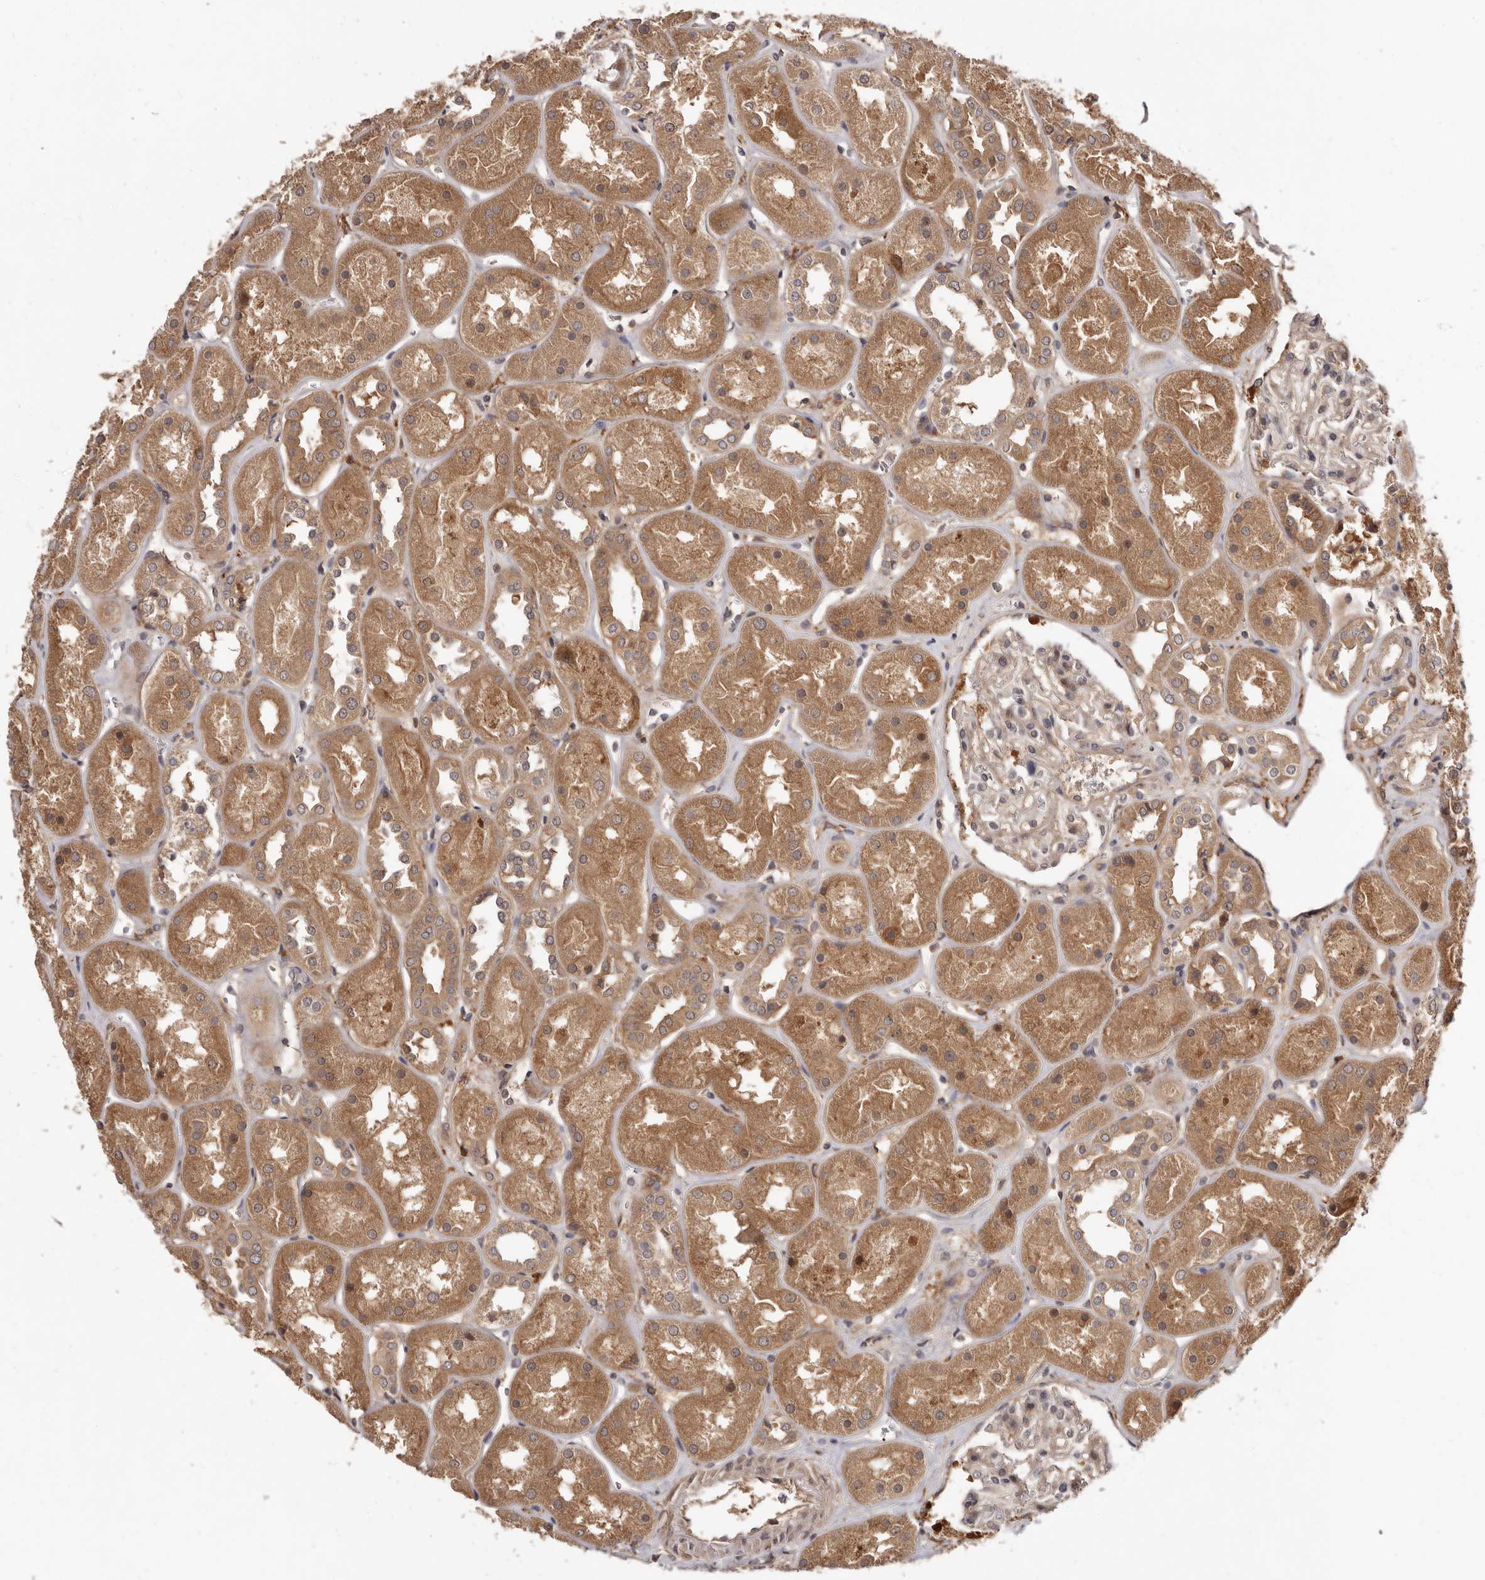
{"staining": {"intensity": "weak", "quantity": ">75%", "location": "cytoplasmic/membranous"}, "tissue": "kidney", "cell_type": "Cells in glomeruli", "image_type": "normal", "snomed": [{"axis": "morphology", "description": "Normal tissue, NOS"}, {"axis": "topography", "description": "Kidney"}], "caption": "Immunohistochemical staining of unremarkable kidney shows low levels of weak cytoplasmic/membranous staining in approximately >75% of cells in glomeruli. (DAB IHC, brown staining for protein, blue staining for nuclei).", "gene": "INAVA", "patient": {"sex": "male", "age": 70}}